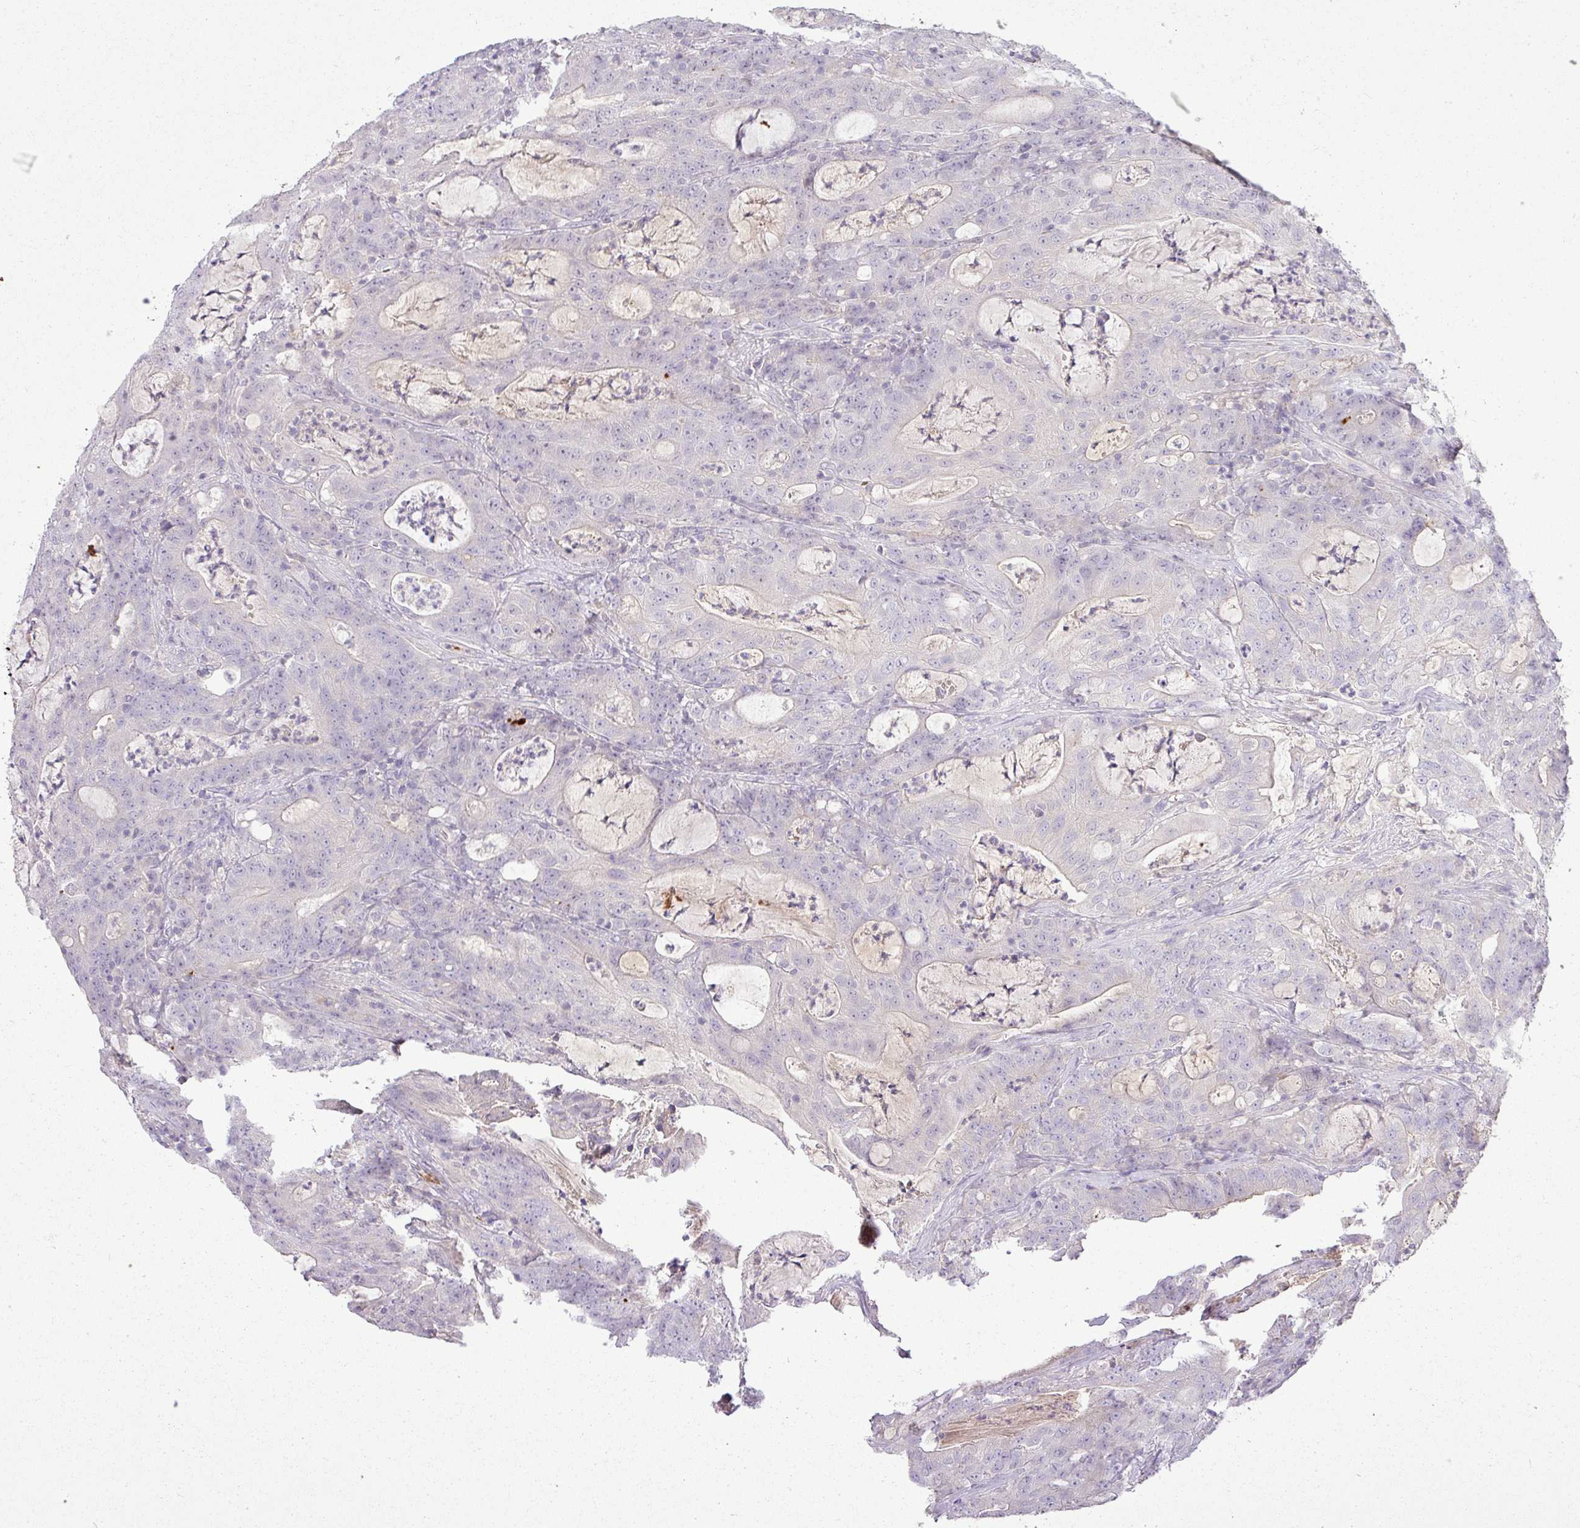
{"staining": {"intensity": "negative", "quantity": "none", "location": "none"}, "tissue": "colorectal cancer", "cell_type": "Tumor cells", "image_type": "cancer", "snomed": [{"axis": "morphology", "description": "Adenocarcinoma, NOS"}, {"axis": "topography", "description": "Colon"}], "caption": "Immunohistochemistry (IHC) of human colorectal cancer displays no expression in tumor cells. The staining is performed using DAB brown chromogen with nuclei counter-stained in using hematoxylin.", "gene": "APOM", "patient": {"sex": "male", "age": 83}}